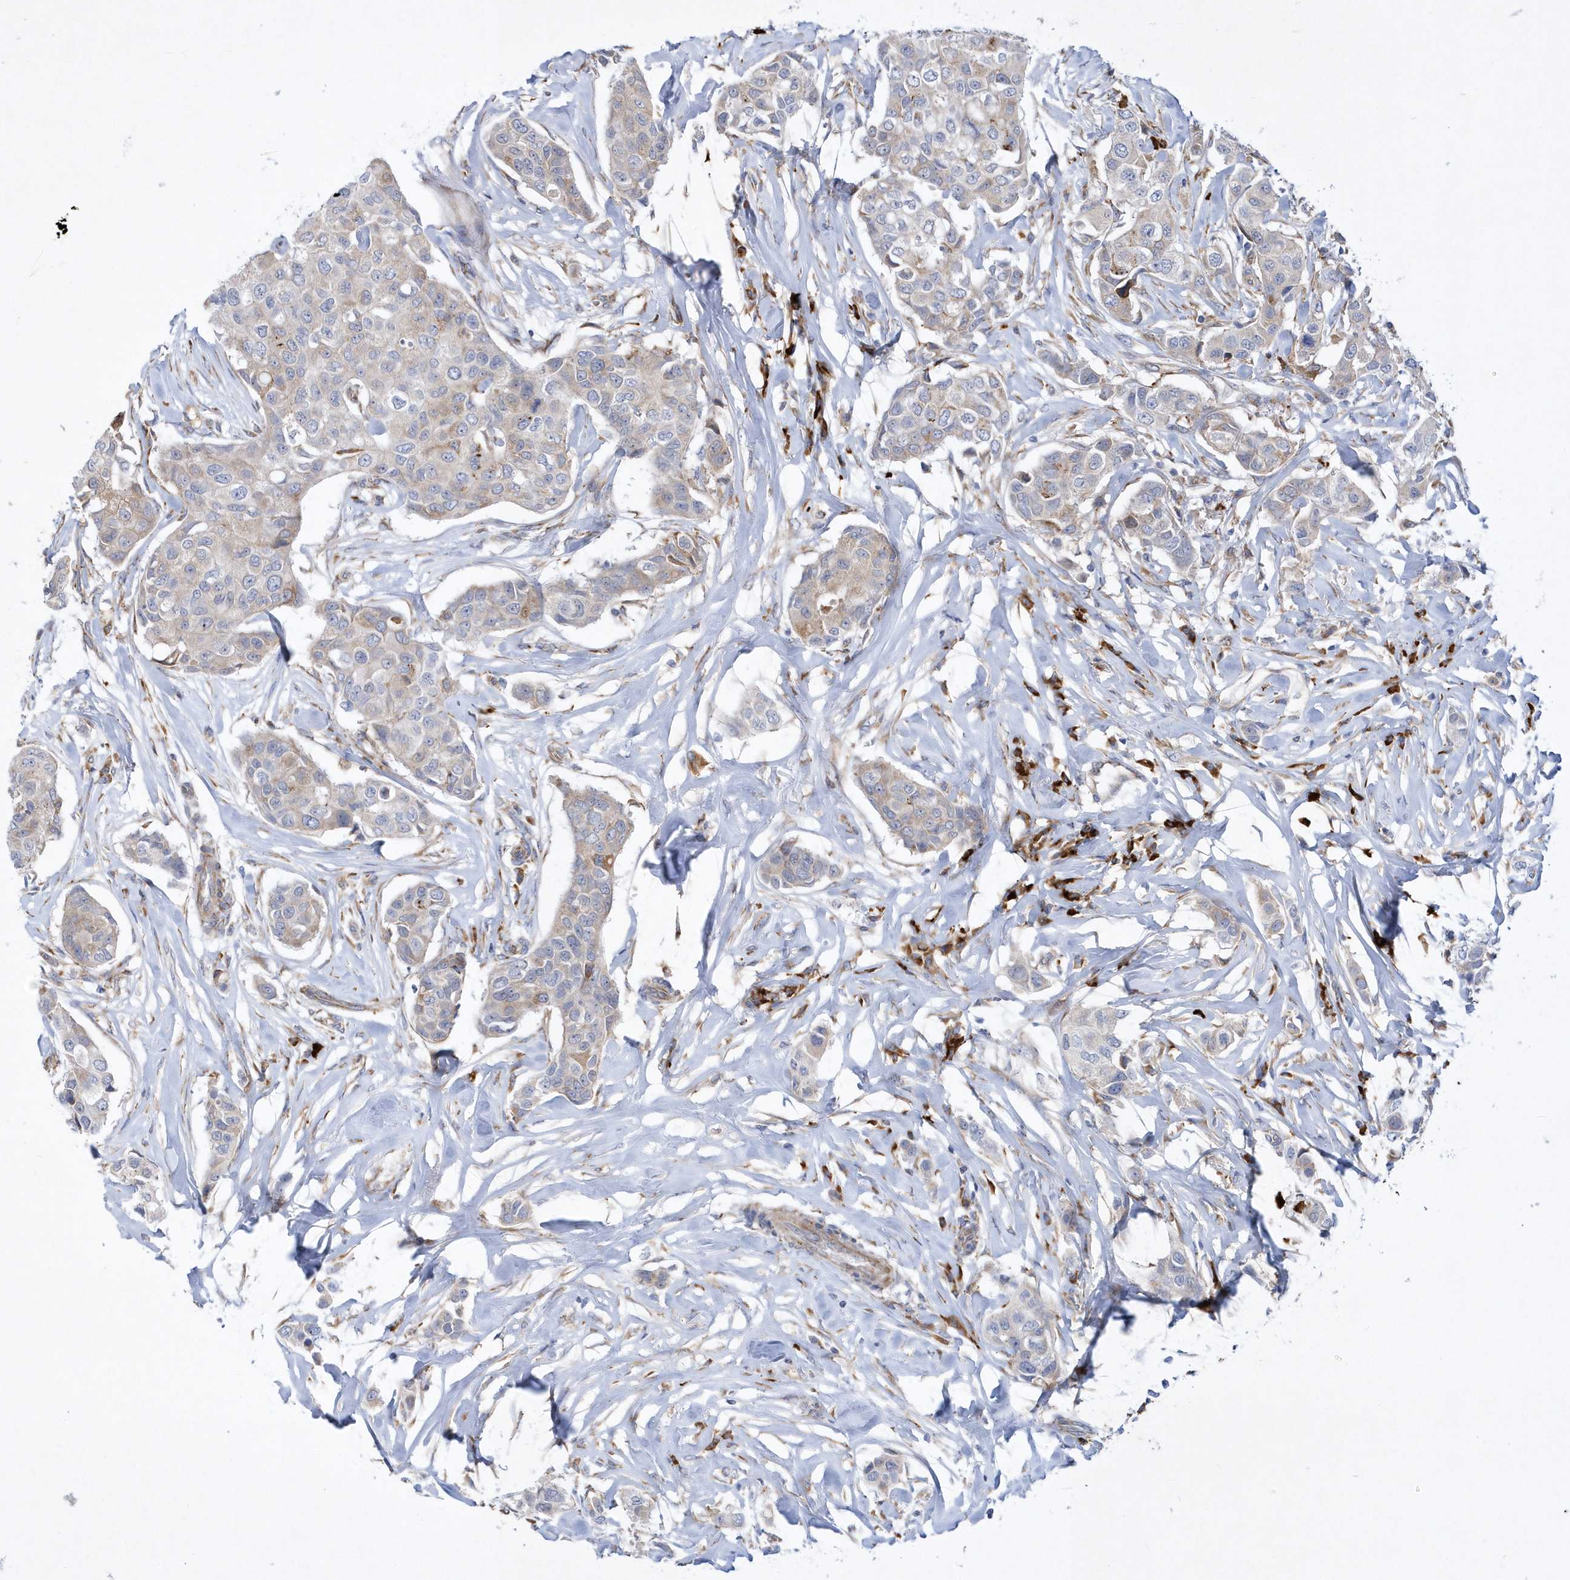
{"staining": {"intensity": "weak", "quantity": "<25%", "location": "cytoplasmic/membranous"}, "tissue": "breast cancer", "cell_type": "Tumor cells", "image_type": "cancer", "snomed": [{"axis": "morphology", "description": "Duct carcinoma"}, {"axis": "topography", "description": "Breast"}], "caption": "This is an immunohistochemistry micrograph of human invasive ductal carcinoma (breast). There is no positivity in tumor cells.", "gene": "MED31", "patient": {"sex": "female", "age": 80}}